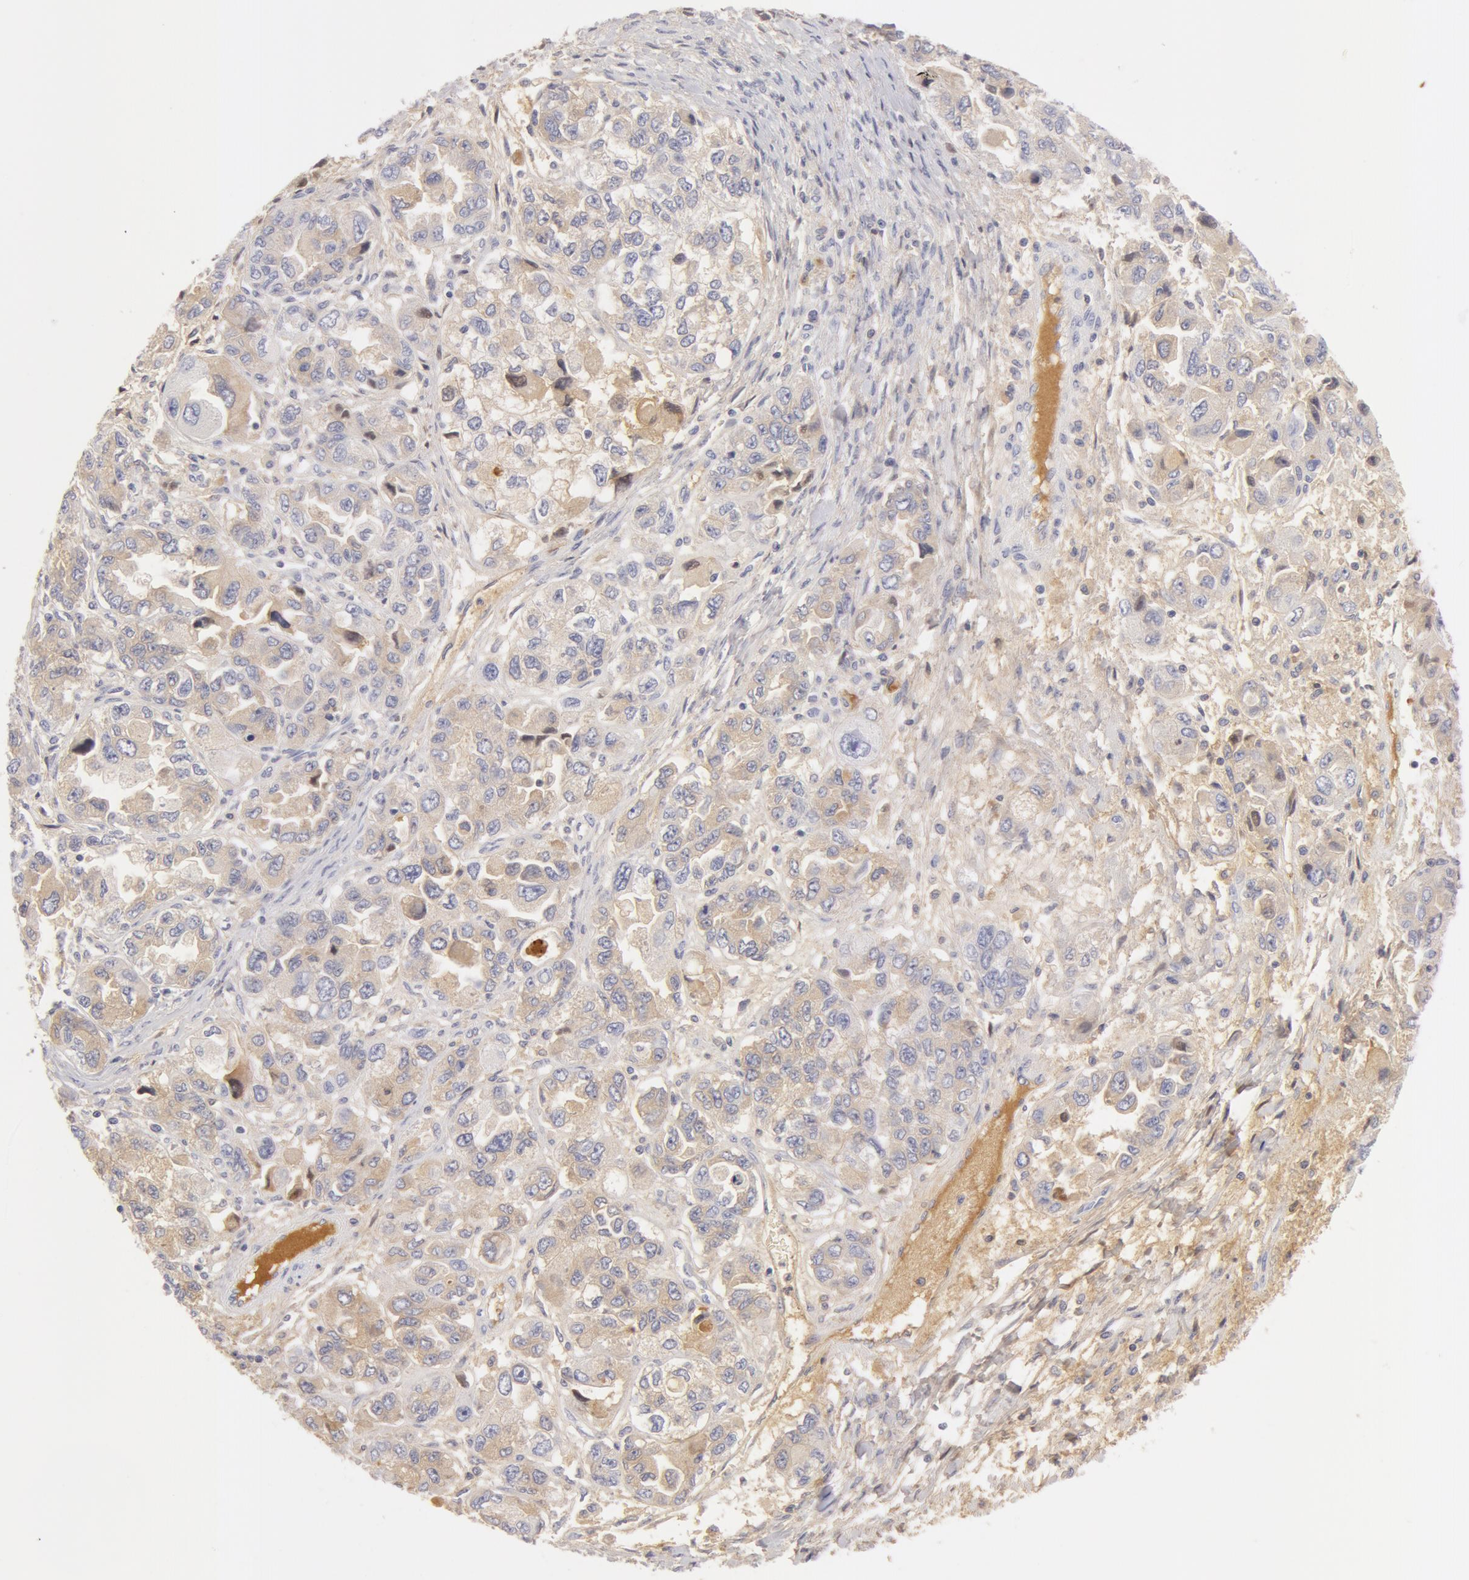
{"staining": {"intensity": "negative", "quantity": "none", "location": "none"}, "tissue": "ovarian cancer", "cell_type": "Tumor cells", "image_type": "cancer", "snomed": [{"axis": "morphology", "description": "Cystadenocarcinoma, serous, NOS"}, {"axis": "topography", "description": "Ovary"}], "caption": "IHC micrograph of human serous cystadenocarcinoma (ovarian) stained for a protein (brown), which displays no positivity in tumor cells.", "gene": "AHSG", "patient": {"sex": "female", "age": 84}}